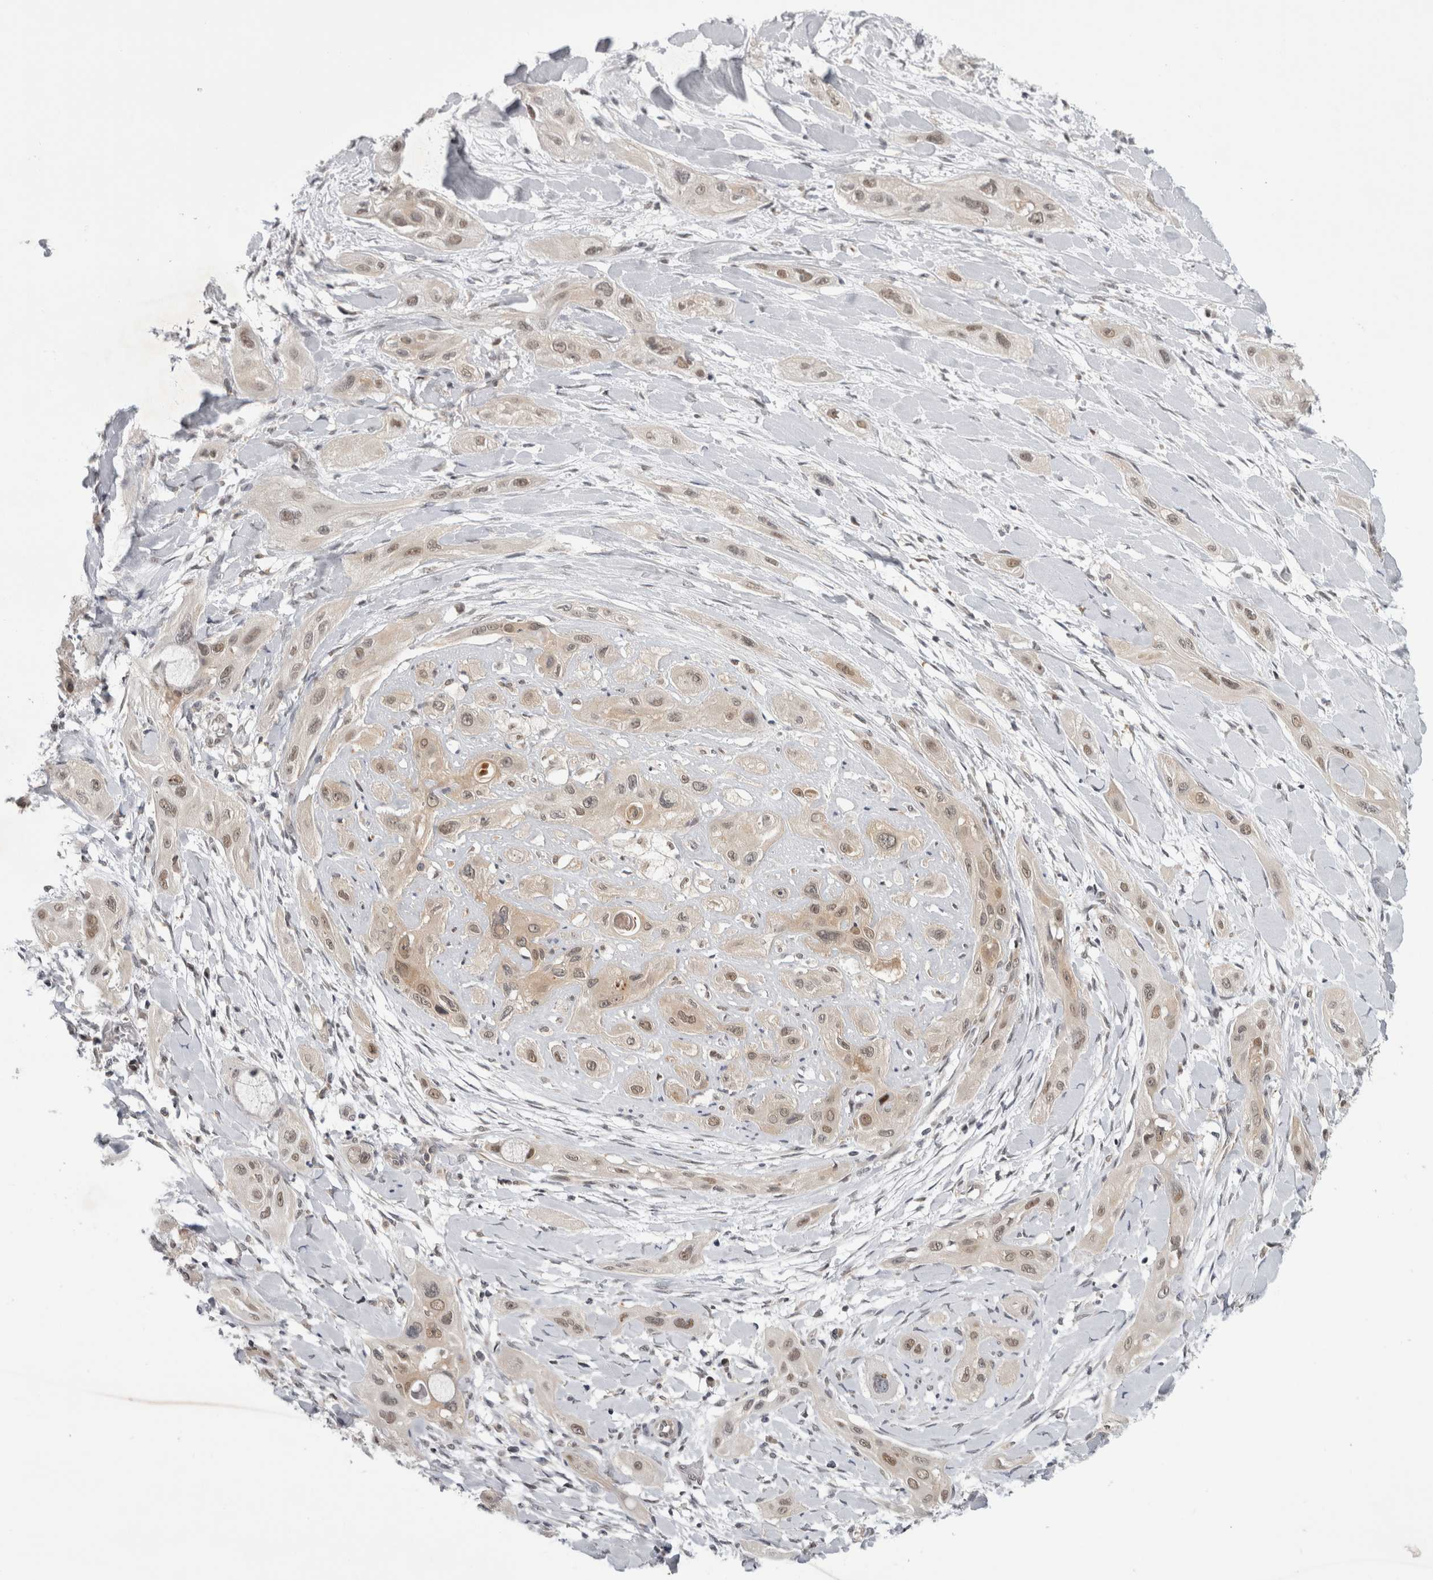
{"staining": {"intensity": "weak", "quantity": ">75%", "location": "nuclear"}, "tissue": "lung cancer", "cell_type": "Tumor cells", "image_type": "cancer", "snomed": [{"axis": "morphology", "description": "Squamous cell carcinoma, NOS"}, {"axis": "topography", "description": "Lung"}], "caption": "Tumor cells display weak nuclear positivity in about >75% of cells in squamous cell carcinoma (lung).", "gene": "PSMB2", "patient": {"sex": "female", "age": 47}}